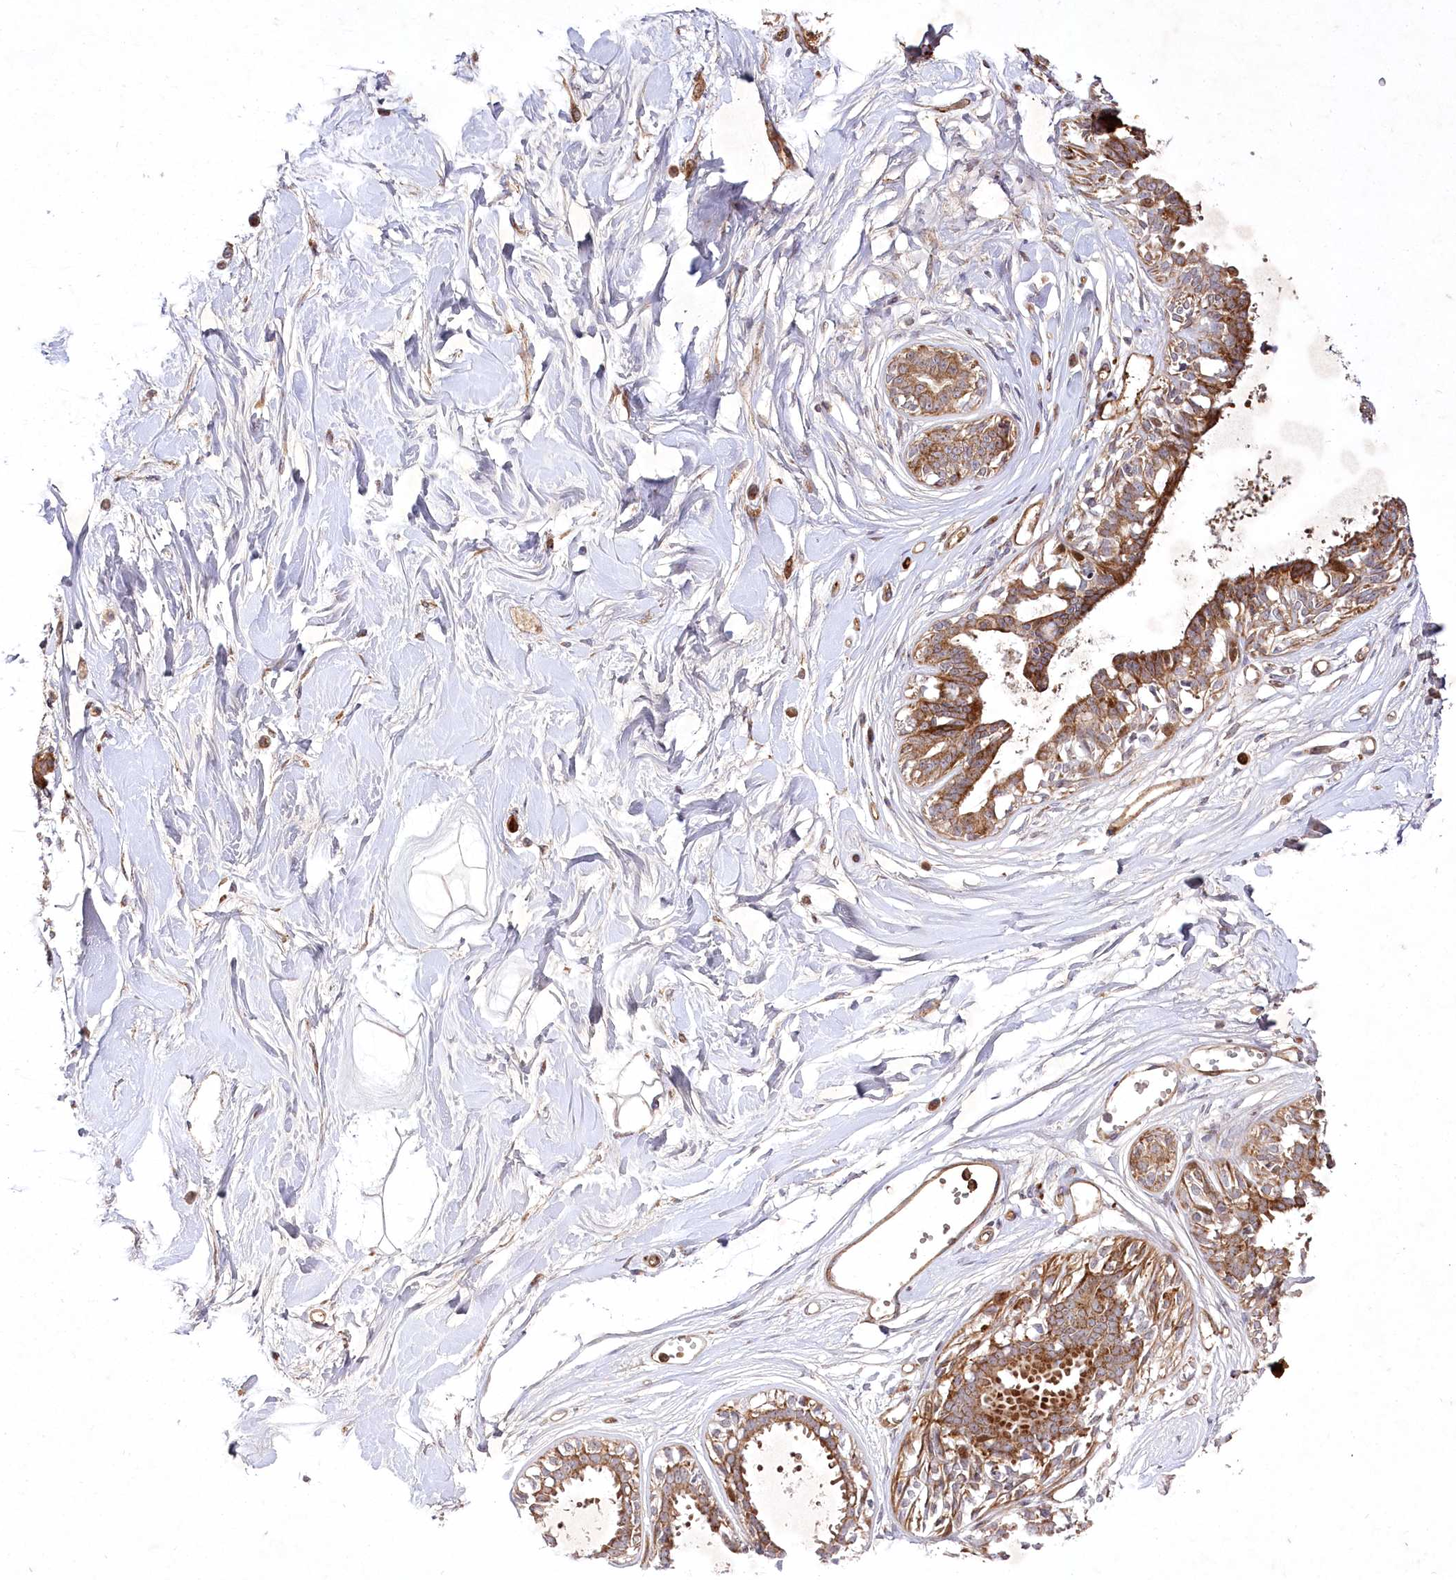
{"staining": {"intensity": "negative", "quantity": "none", "location": "none"}, "tissue": "breast", "cell_type": "Adipocytes", "image_type": "normal", "snomed": [{"axis": "morphology", "description": "Normal tissue, NOS"}, {"axis": "topography", "description": "Breast"}], "caption": "This is a micrograph of IHC staining of normal breast, which shows no expression in adipocytes. The staining was performed using DAB to visualize the protein expression in brown, while the nuclei were stained in blue with hematoxylin (Magnification: 20x).", "gene": "PSTK", "patient": {"sex": "female", "age": 45}}